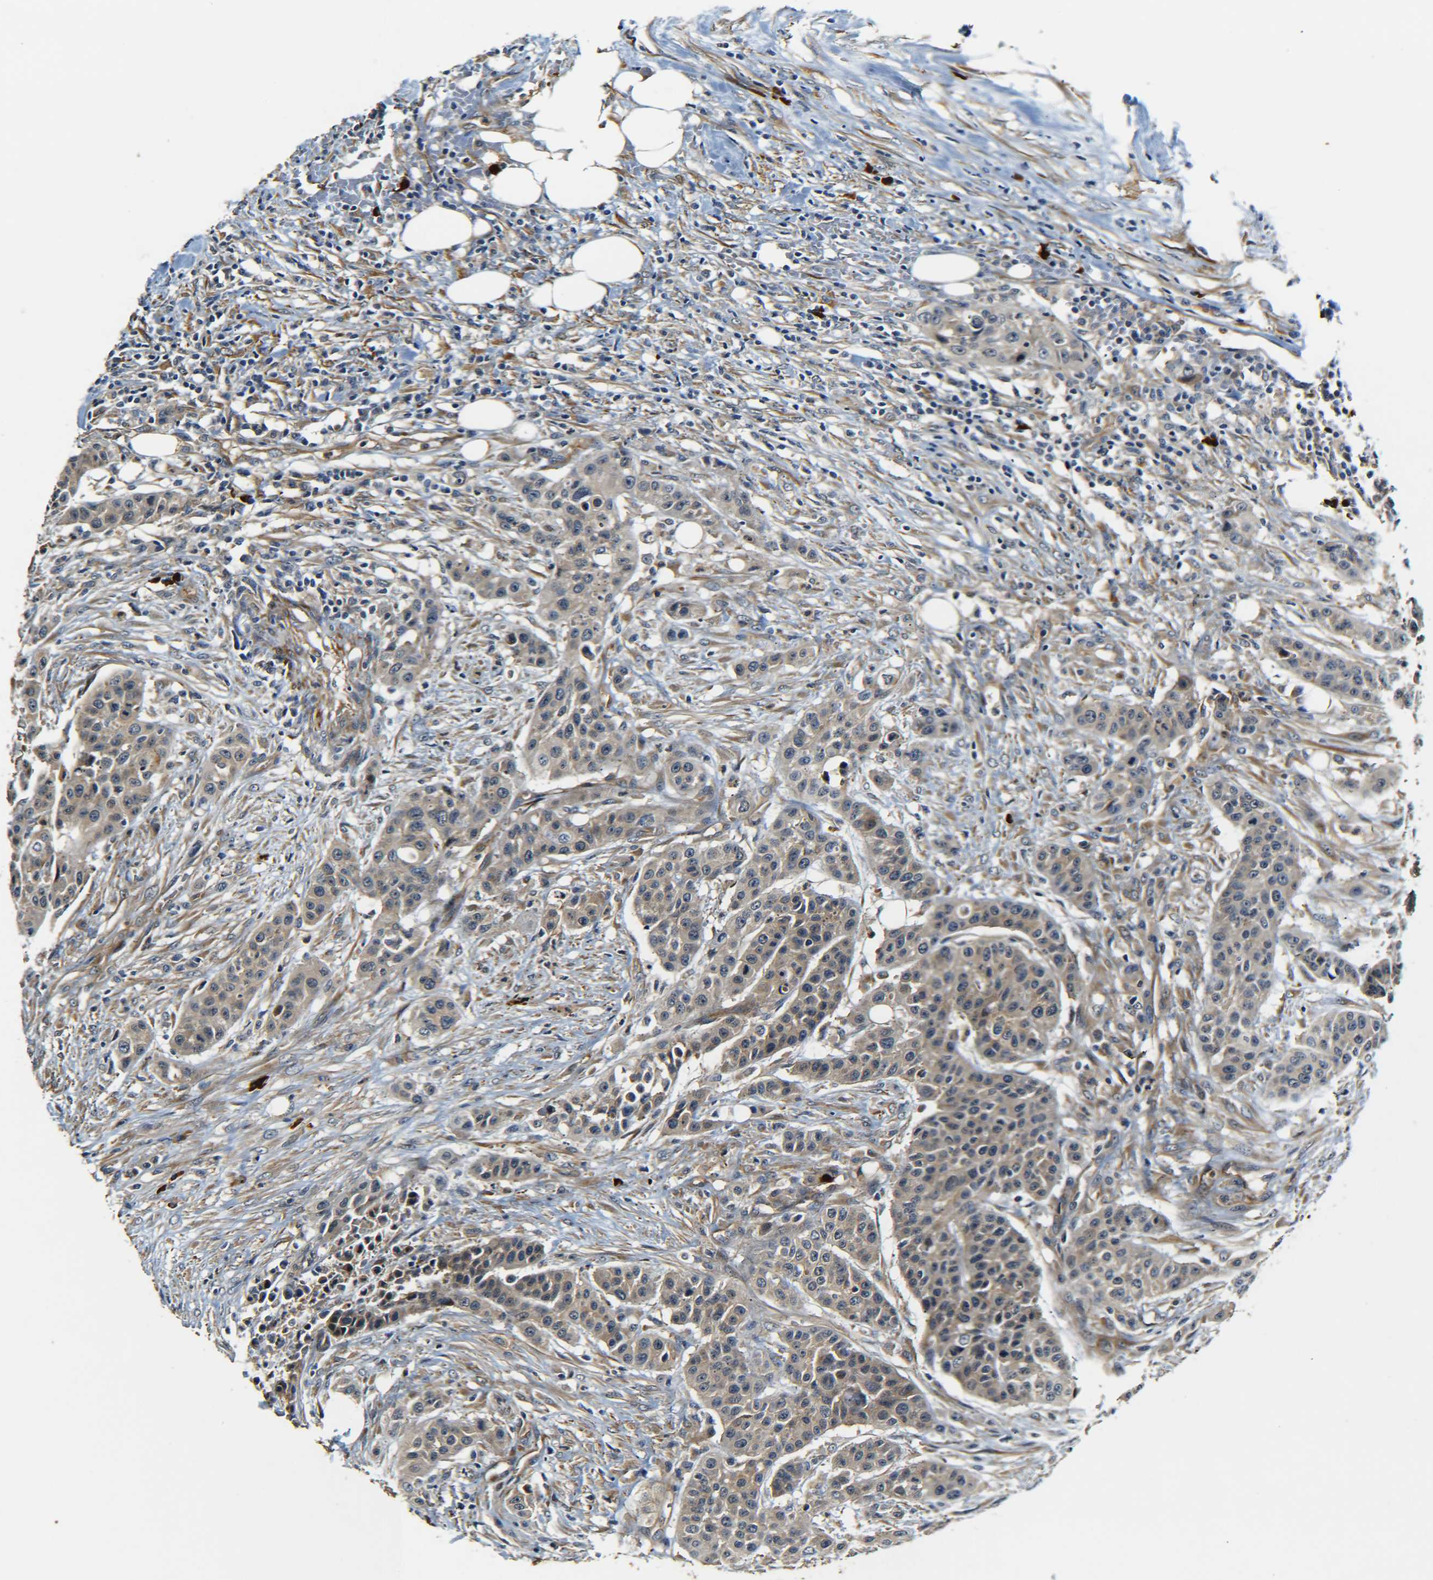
{"staining": {"intensity": "weak", "quantity": ">75%", "location": "cytoplasmic/membranous"}, "tissue": "urothelial cancer", "cell_type": "Tumor cells", "image_type": "cancer", "snomed": [{"axis": "morphology", "description": "Urothelial carcinoma, High grade"}, {"axis": "topography", "description": "Urinary bladder"}], "caption": "An immunohistochemistry (IHC) histopathology image of tumor tissue is shown. Protein staining in brown shows weak cytoplasmic/membranous positivity in high-grade urothelial carcinoma within tumor cells.", "gene": "MEIS1", "patient": {"sex": "male", "age": 74}}